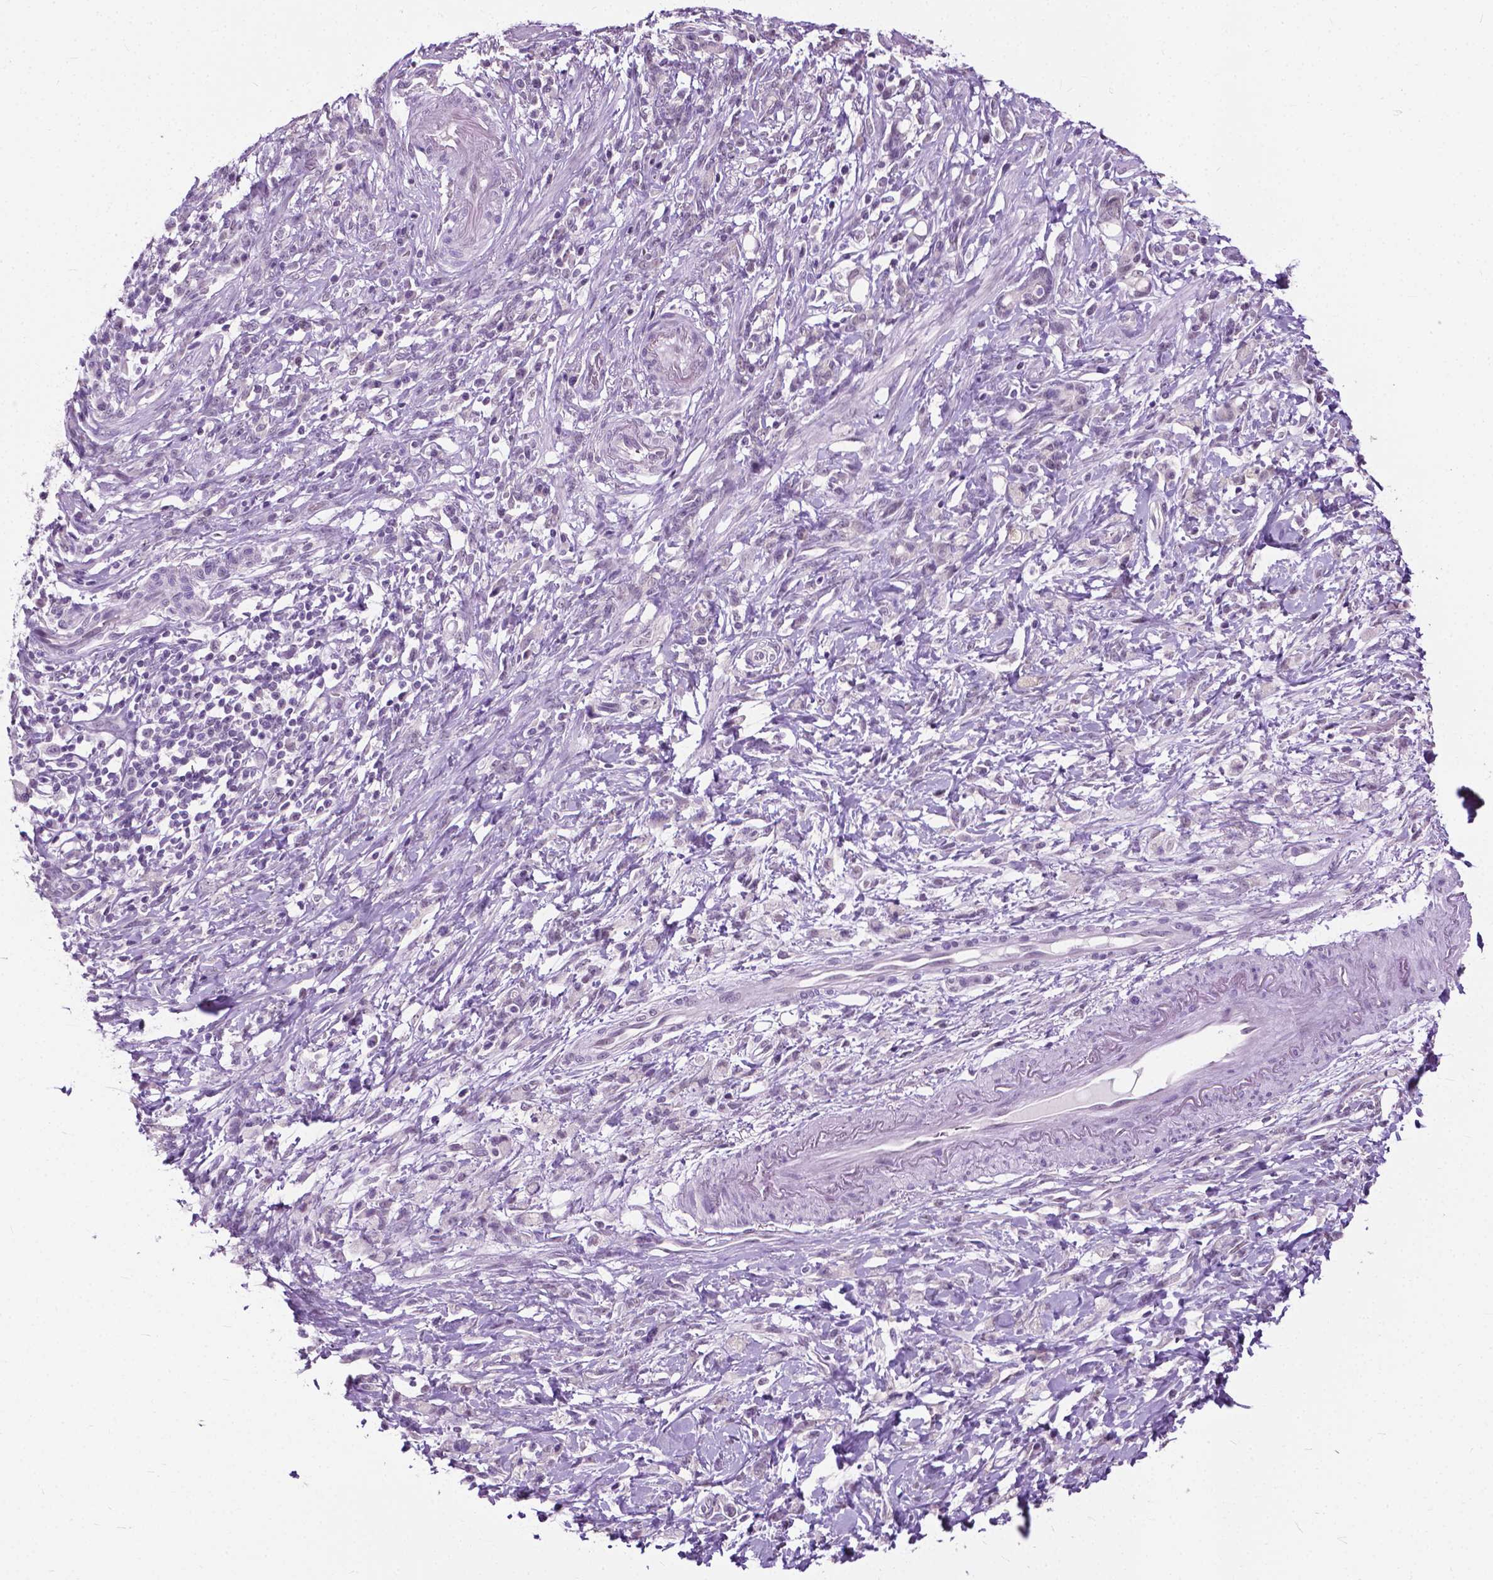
{"staining": {"intensity": "negative", "quantity": "none", "location": "none"}, "tissue": "stomach cancer", "cell_type": "Tumor cells", "image_type": "cancer", "snomed": [{"axis": "morphology", "description": "Adenocarcinoma, NOS"}, {"axis": "topography", "description": "Stomach"}], "caption": "IHC of stomach cancer reveals no positivity in tumor cells.", "gene": "GPR37L1", "patient": {"sex": "female", "age": 84}}